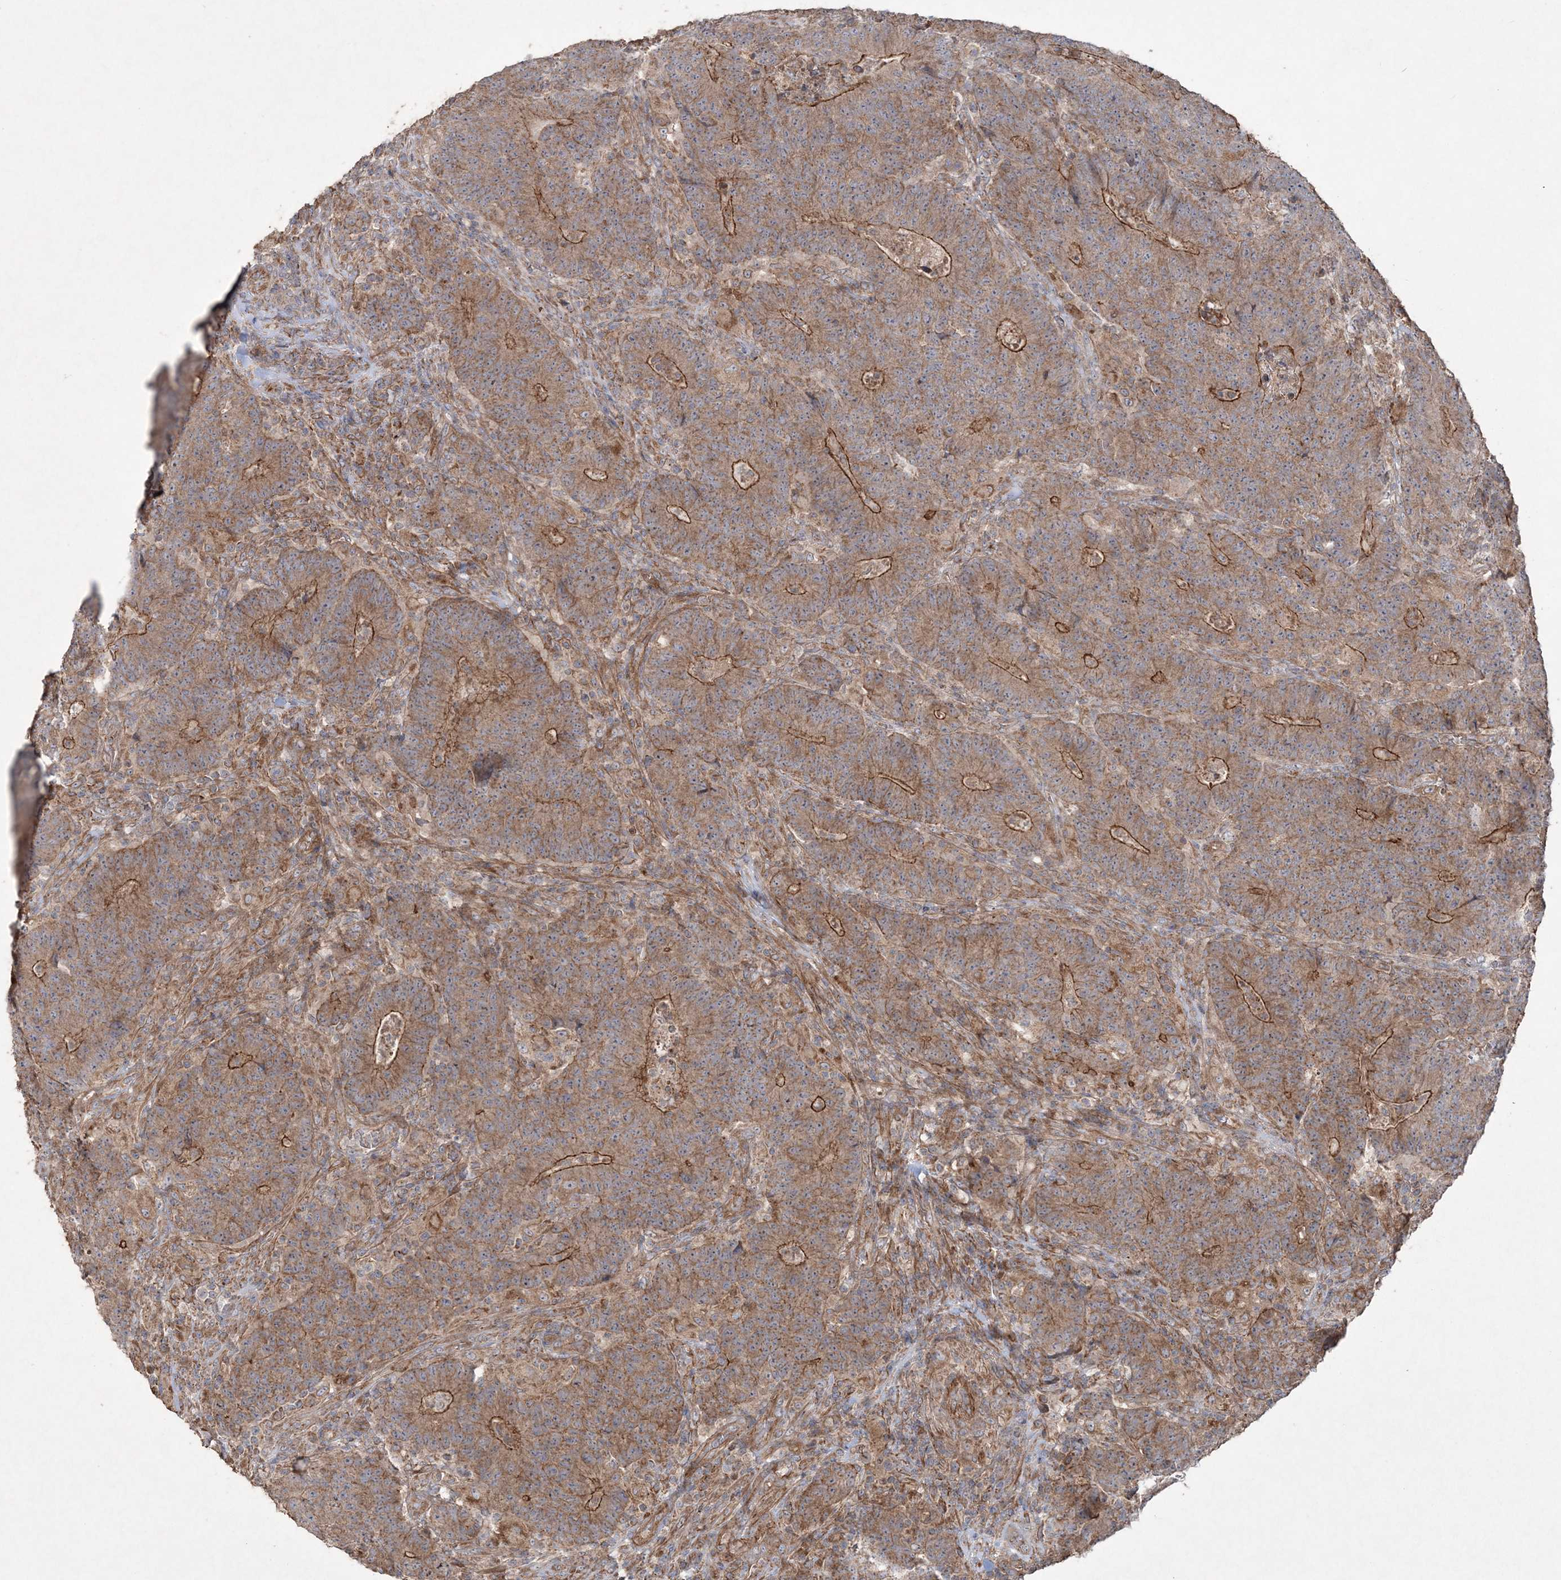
{"staining": {"intensity": "strong", "quantity": ">75%", "location": "cytoplasmic/membranous"}, "tissue": "colorectal cancer", "cell_type": "Tumor cells", "image_type": "cancer", "snomed": [{"axis": "morphology", "description": "Normal tissue, NOS"}, {"axis": "morphology", "description": "Adenocarcinoma, NOS"}, {"axis": "topography", "description": "Colon"}], "caption": "The photomicrograph reveals a brown stain indicating the presence of a protein in the cytoplasmic/membranous of tumor cells in colorectal cancer.", "gene": "TTC7A", "patient": {"sex": "female", "age": 75}}